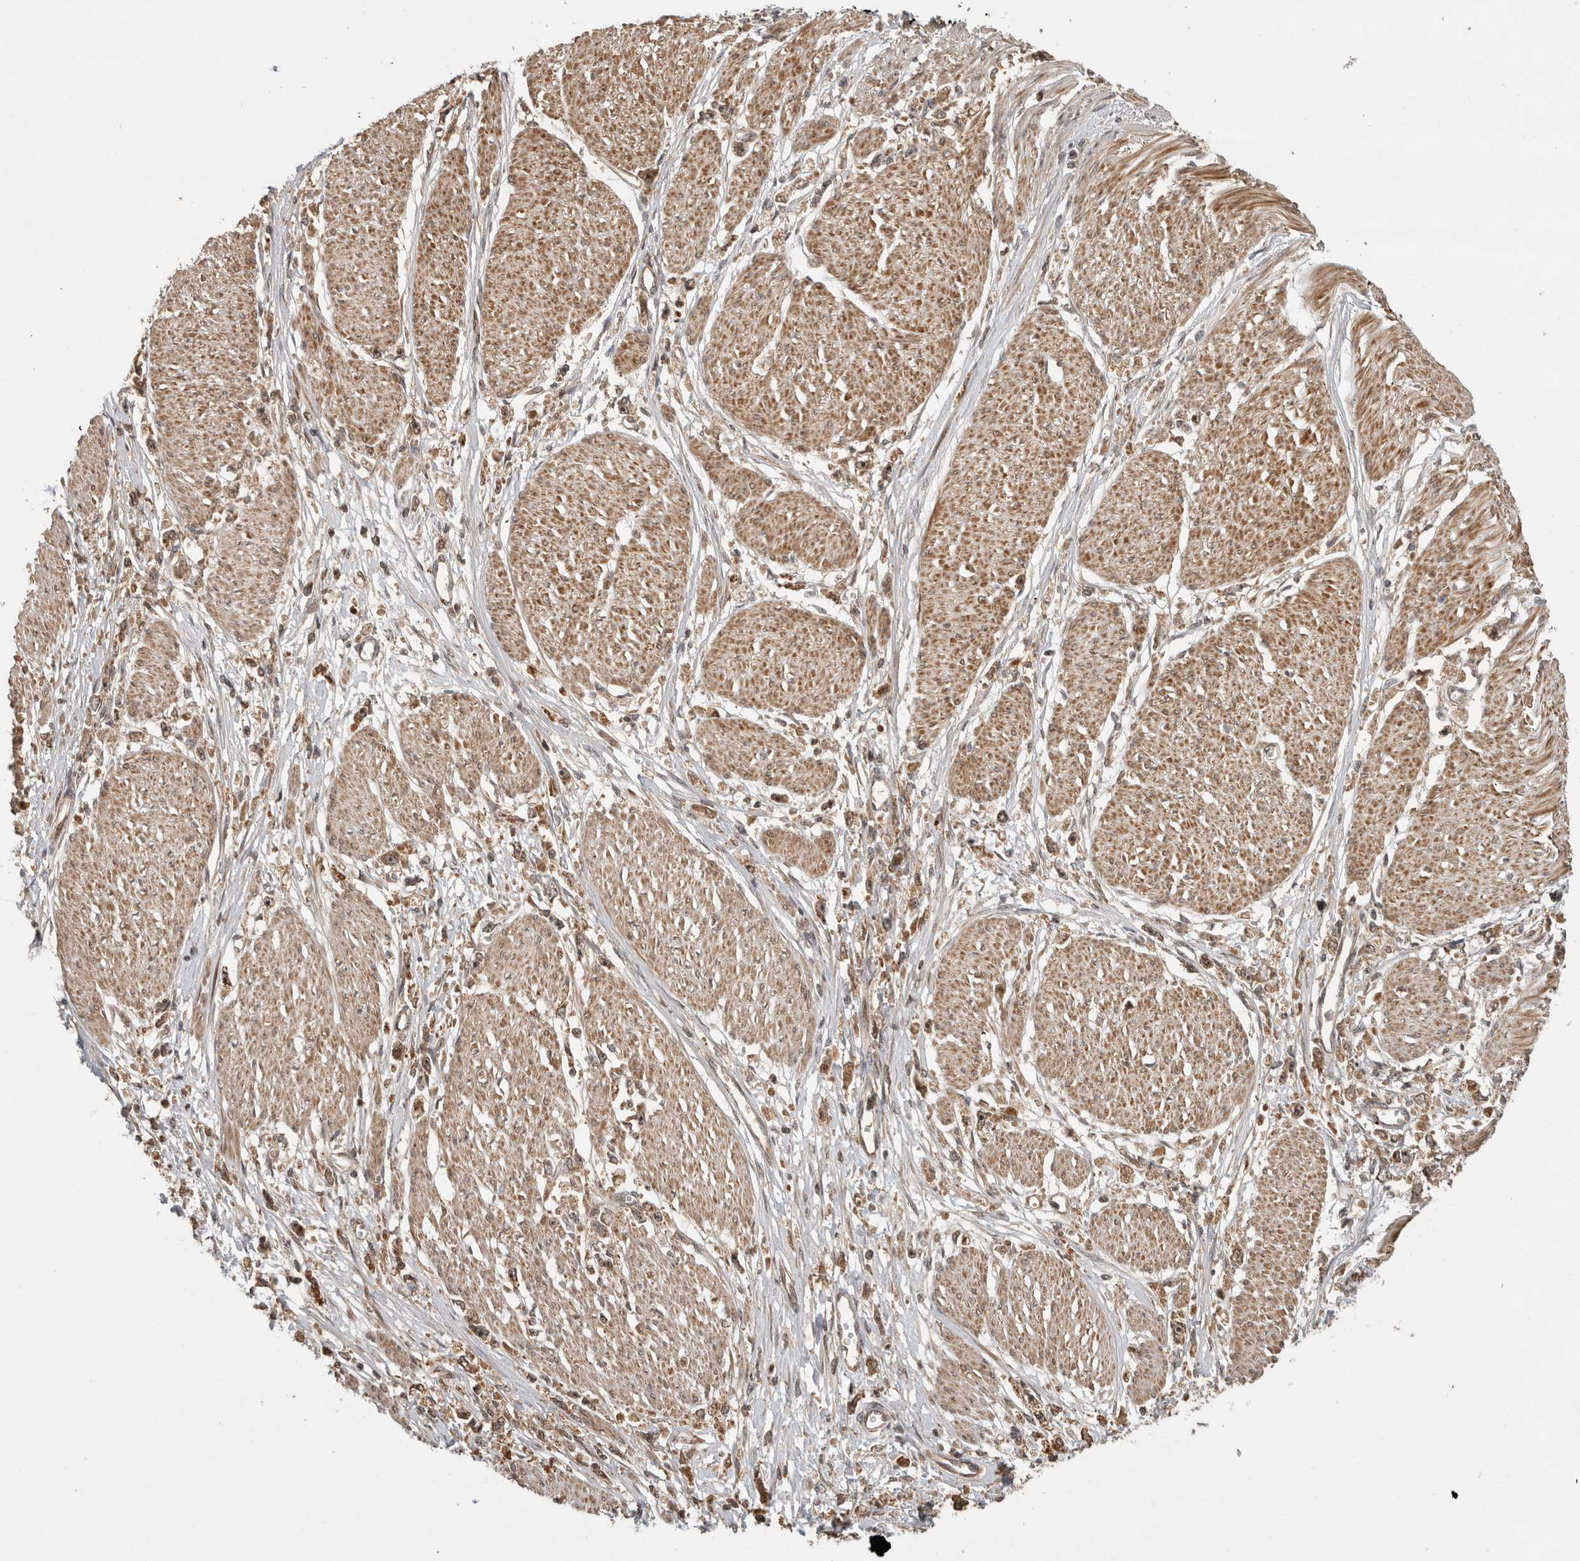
{"staining": {"intensity": "moderate", "quantity": ">75%", "location": "cytoplasmic/membranous"}, "tissue": "stomach cancer", "cell_type": "Tumor cells", "image_type": "cancer", "snomed": [{"axis": "morphology", "description": "Adenocarcinoma, NOS"}, {"axis": "topography", "description": "Stomach"}], "caption": "Immunohistochemical staining of human adenocarcinoma (stomach) displays moderate cytoplasmic/membranous protein positivity in approximately >75% of tumor cells.", "gene": "PITPNC1", "patient": {"sex": "female", "age": 59}}